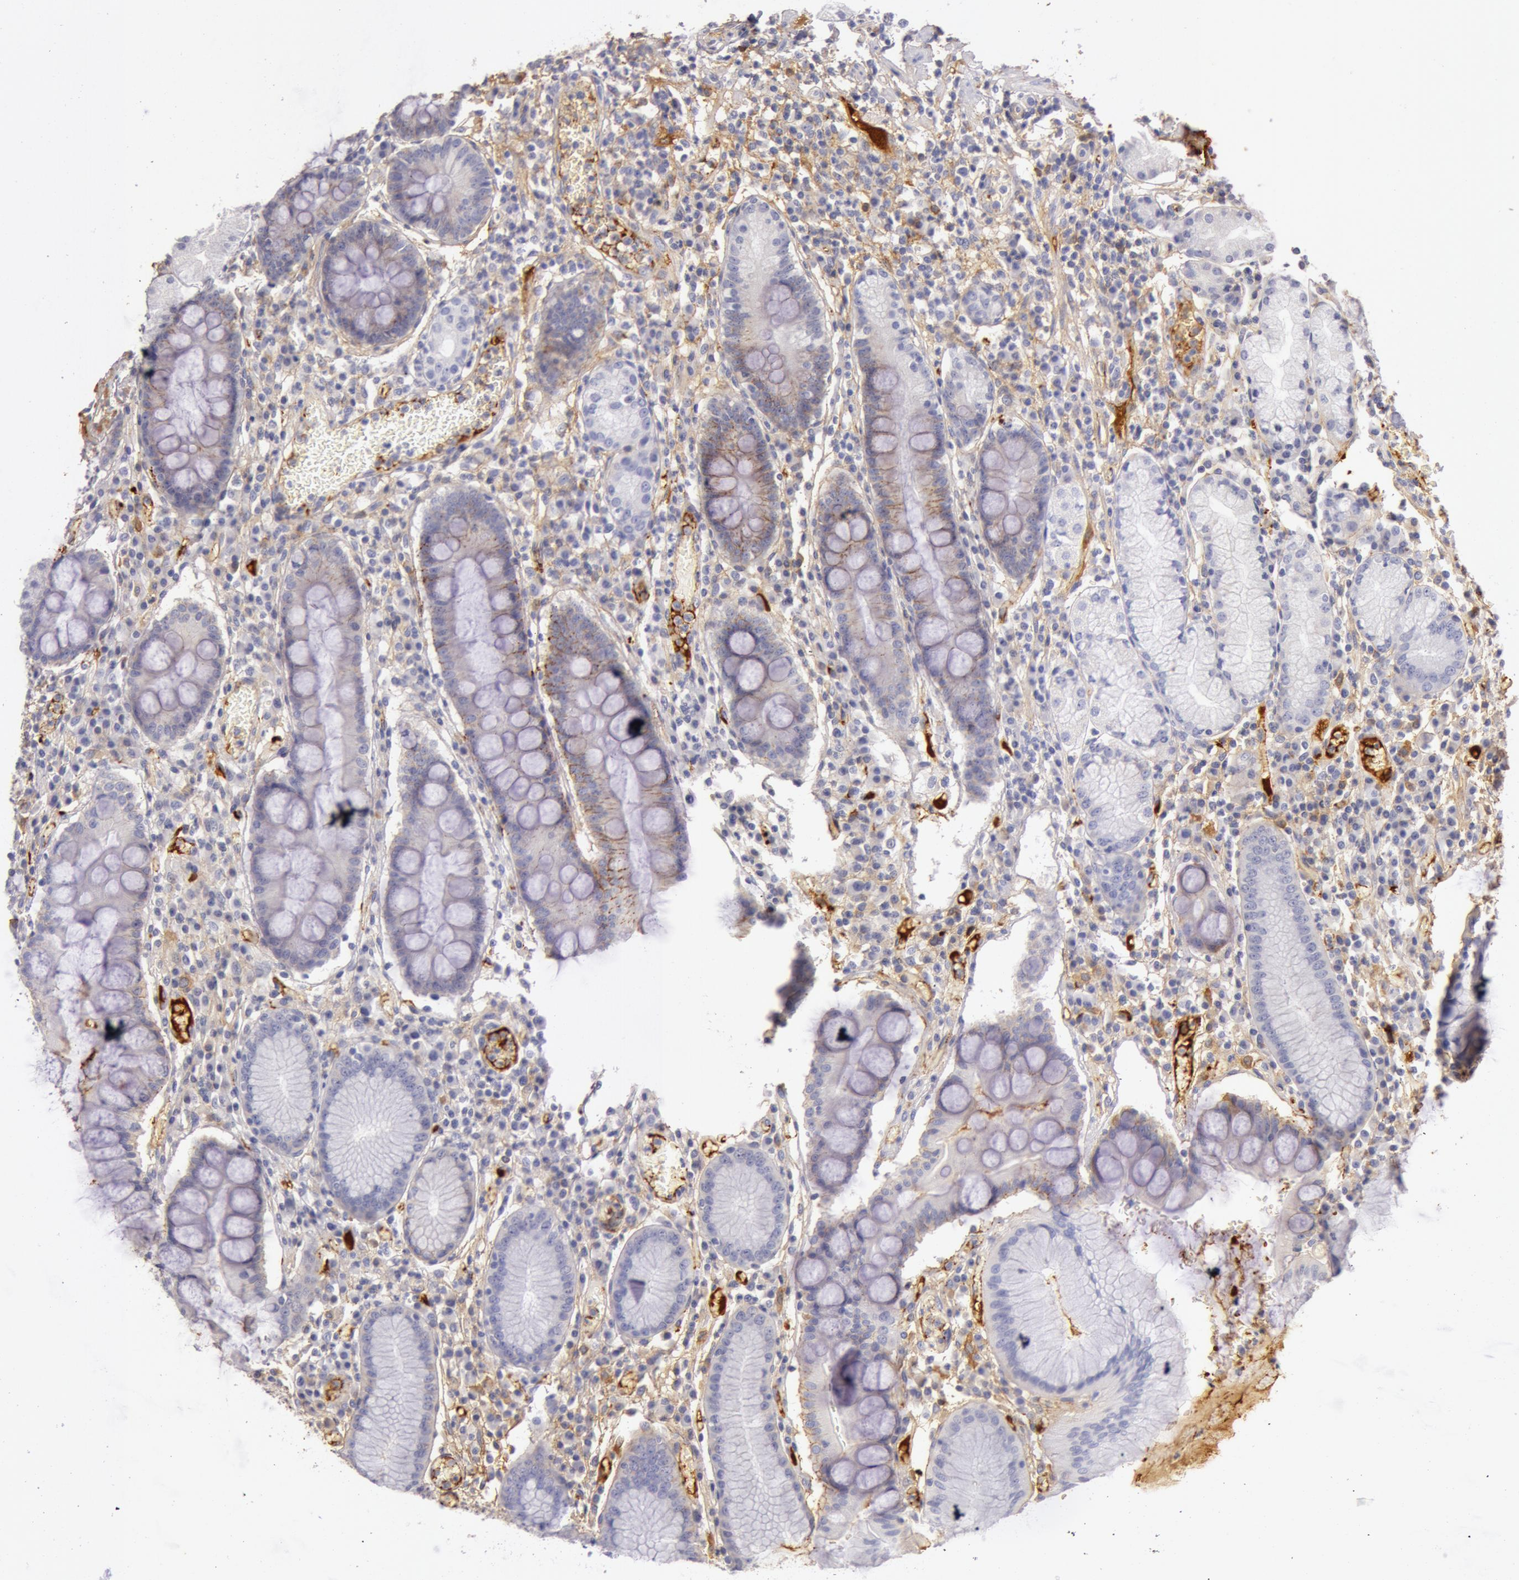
{"staining": {"intensity": "weak", "quantity": "<25%", "location": "cytoplasmic/membranous"}, "tissue": "stomach", "cell_type": "Glandular cells", "image_type": "normal", "snomed": [{"axis": "morphology", "description": "Normal tissue, NOS"}, {"axis": "topography", "description": "Stomach, lower"}], "caption": "Immunohistochemistry photomicrograph of normal stomach: human stomach stained with DAB (3,3'-diaminobenzidine) displays no significant protein staining in glandular cells.", "gene": "C4BPA", "patient": {"sex": "female", "age": 73}}